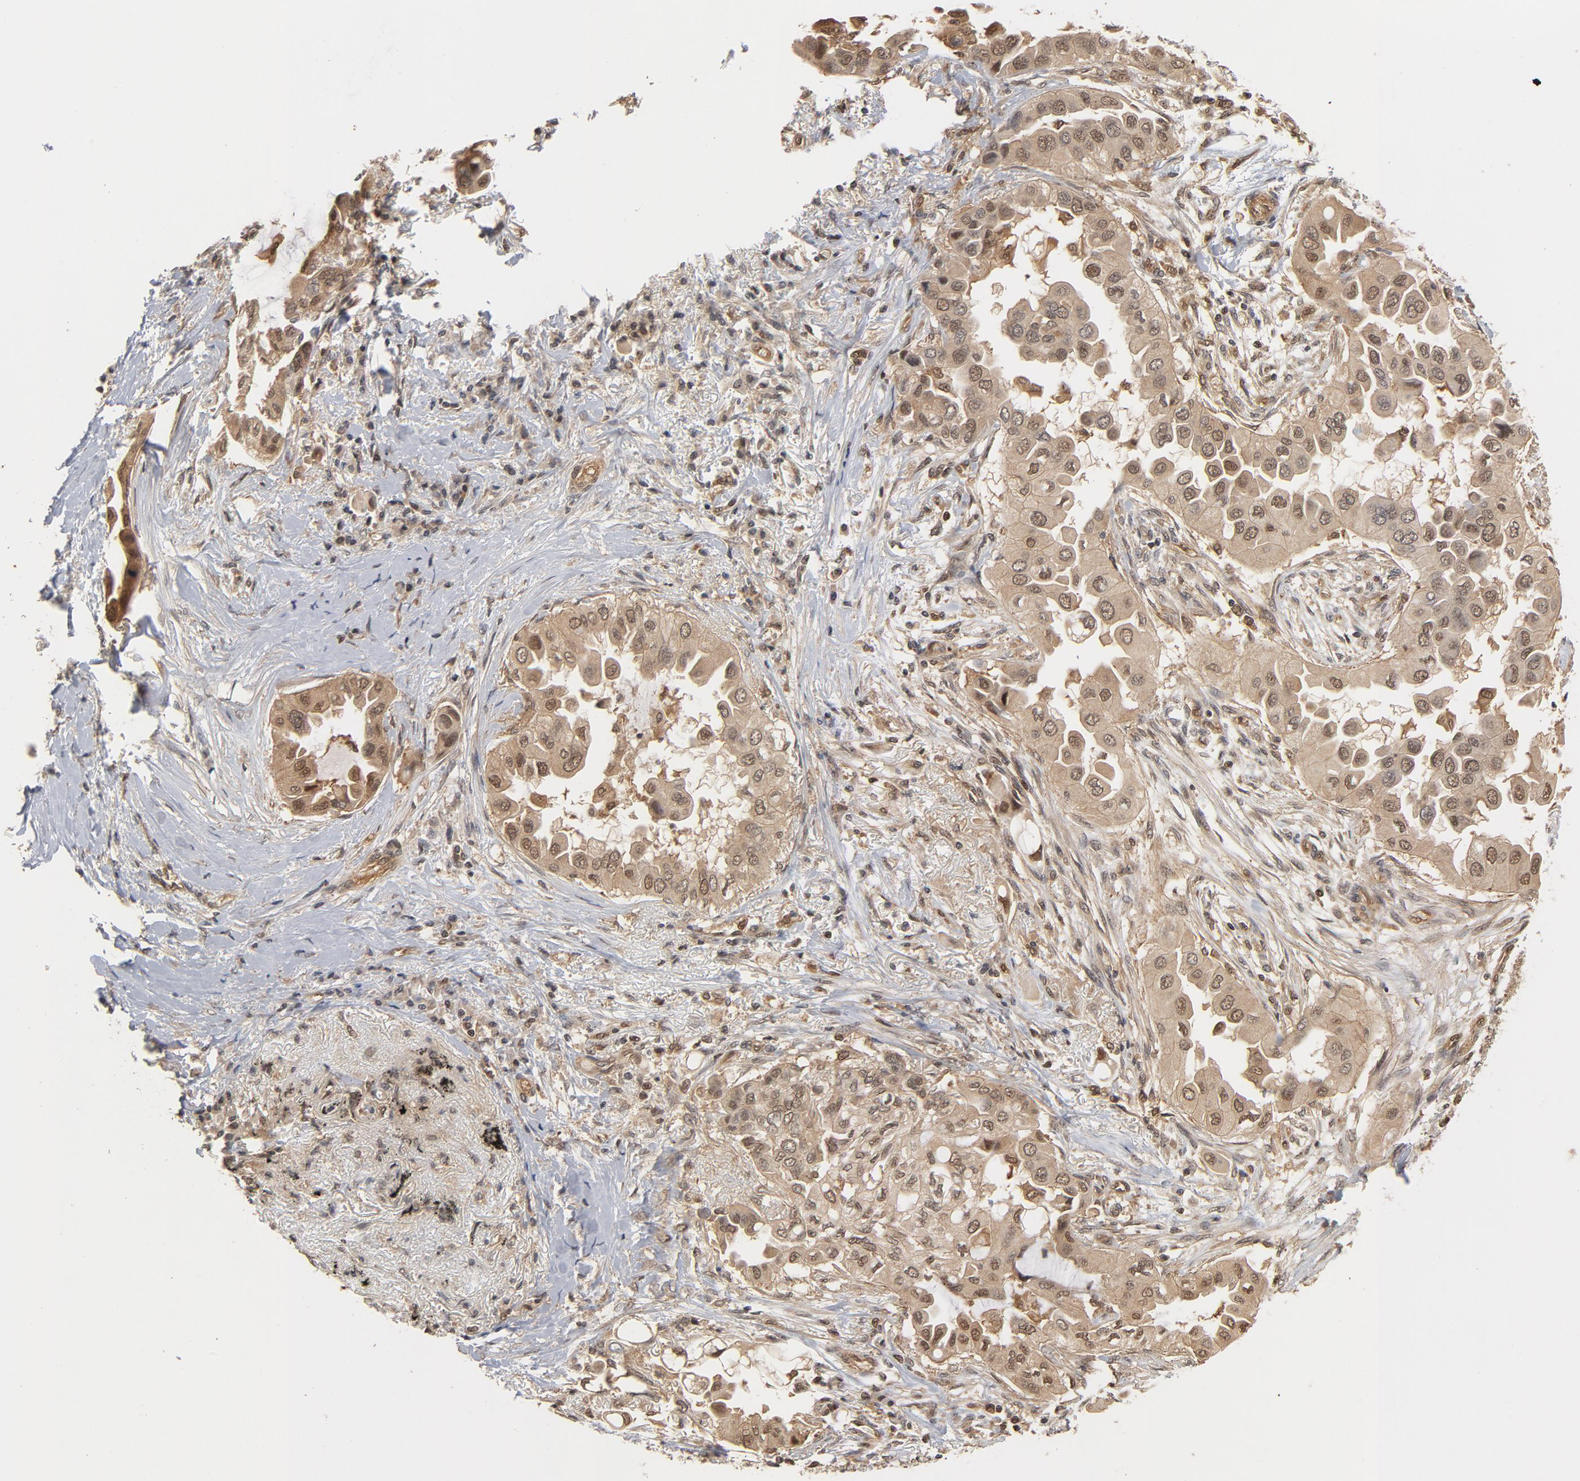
{"staining": {"intensity": "moderate", "quantity": ">75%", "location": "cytoplasmic/membranous"}, "tissue": "lung cancer", "cell_type": "Tumor cells", "image_type": "cancer", "snomed": [{"axis": "morphology", "description": "Adenocarcinoma, NOS"}, {"axis": "topography", "description": "Lung"}], "caption": "Moderate cytoplasmic/membranous expression is appreciated in about >75% of tumor cells in lung adenocarcinoma.", "gene": "CDC37", "patient": {"sex": "female", "age": 76}}